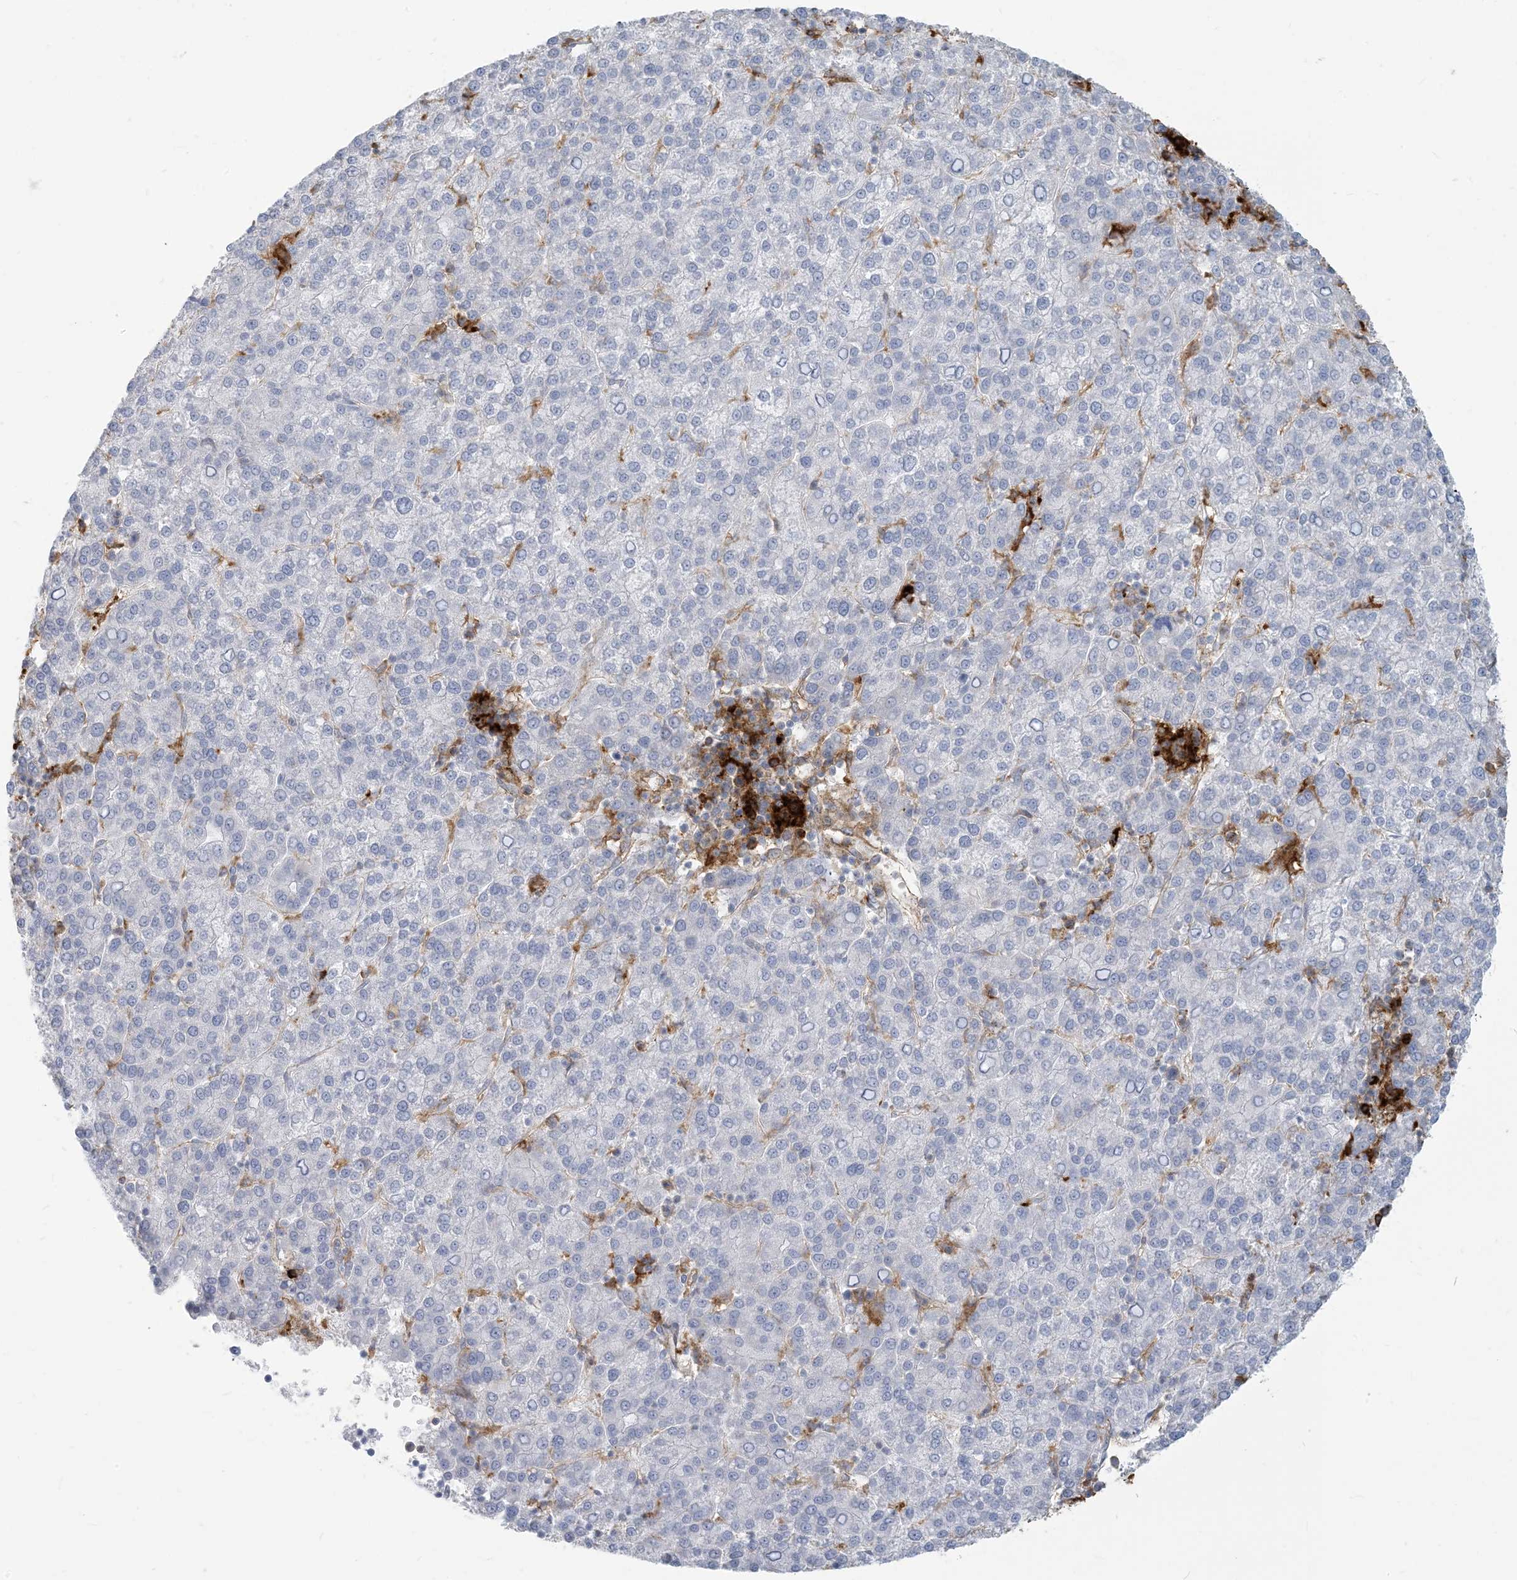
{"staining": {"intensity": "negative", "quantity": "none", "location": "none"}, "tissue": "liver cancer", "cell_type": "Tumor cells", "image_type": "cancer", "snomed": [{"axis": "morphology", "description": "Carcinoma, Hepatocellular, NOS"}, {"axis": "topography", "description": "Liver"}], "caption": "This is a micrograph of immunohistochemistry staining of liver hepatocellular carcinoma, which shows no expression in tumor cells.", "gene": "HLA-DRB1", "patient": {"sex": "female", "age": 58}}